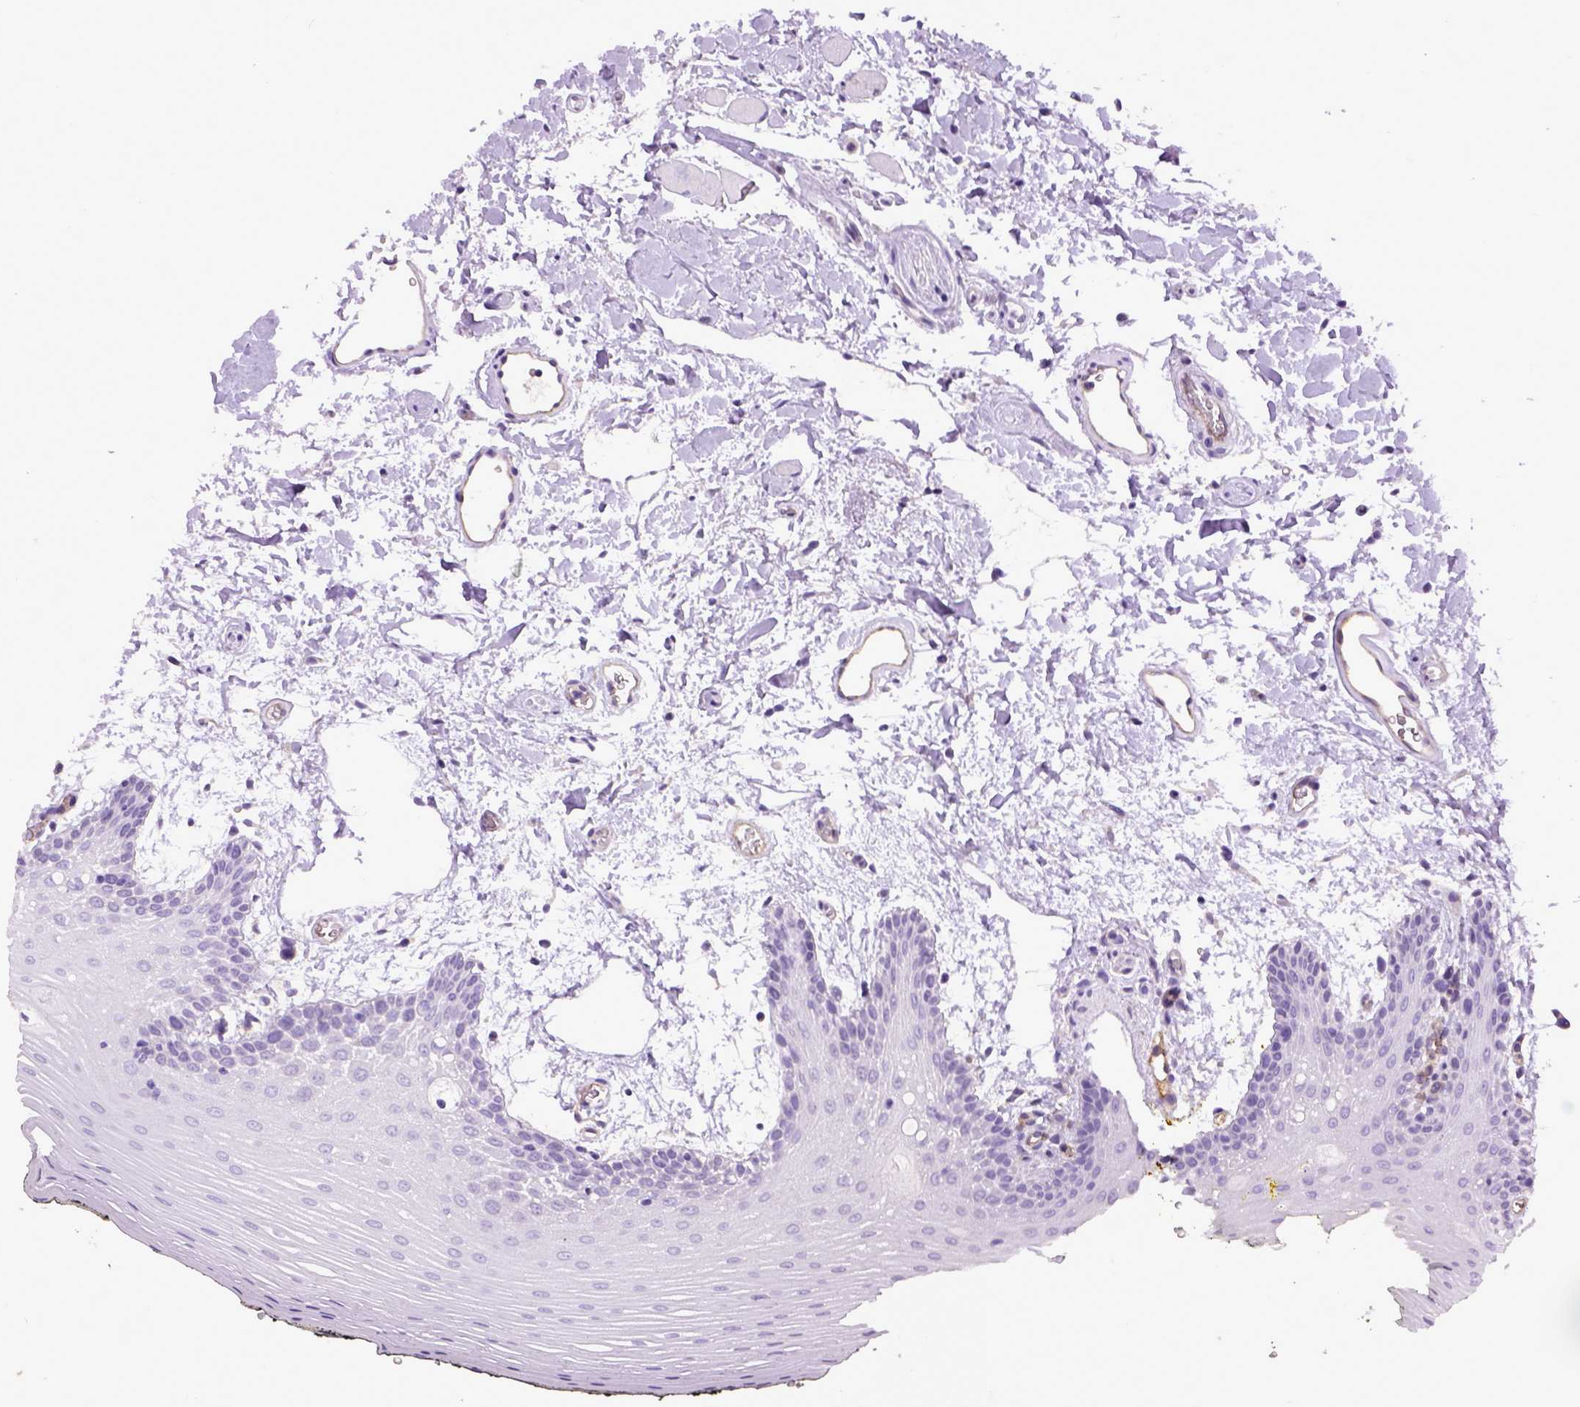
{"staining": {"intensity": "negative", "quantity": "none", "location": "none"}, "tissue": "oral mucosa", "cell_type": "Squamous epithelial cells", "image_type": "normal", "snomed": [{"axis": "morphology", "description": "Normal tissue, NOS"}, {"axis": "topography", "description": "Oral tissue"}, {"axis": "topography", "description": "Head-Neck"}], "caption": "Histopathology image shows no protein expression in squamous epithelial cells of benign oral mucosa. The staining is performed using DAB (3,3'-diaminobenzidine) brown chromogen with nuclei counter-stained in using hematoxylin.", "gene": "ENG", "patient": {"sex": "male", "age": 65}}